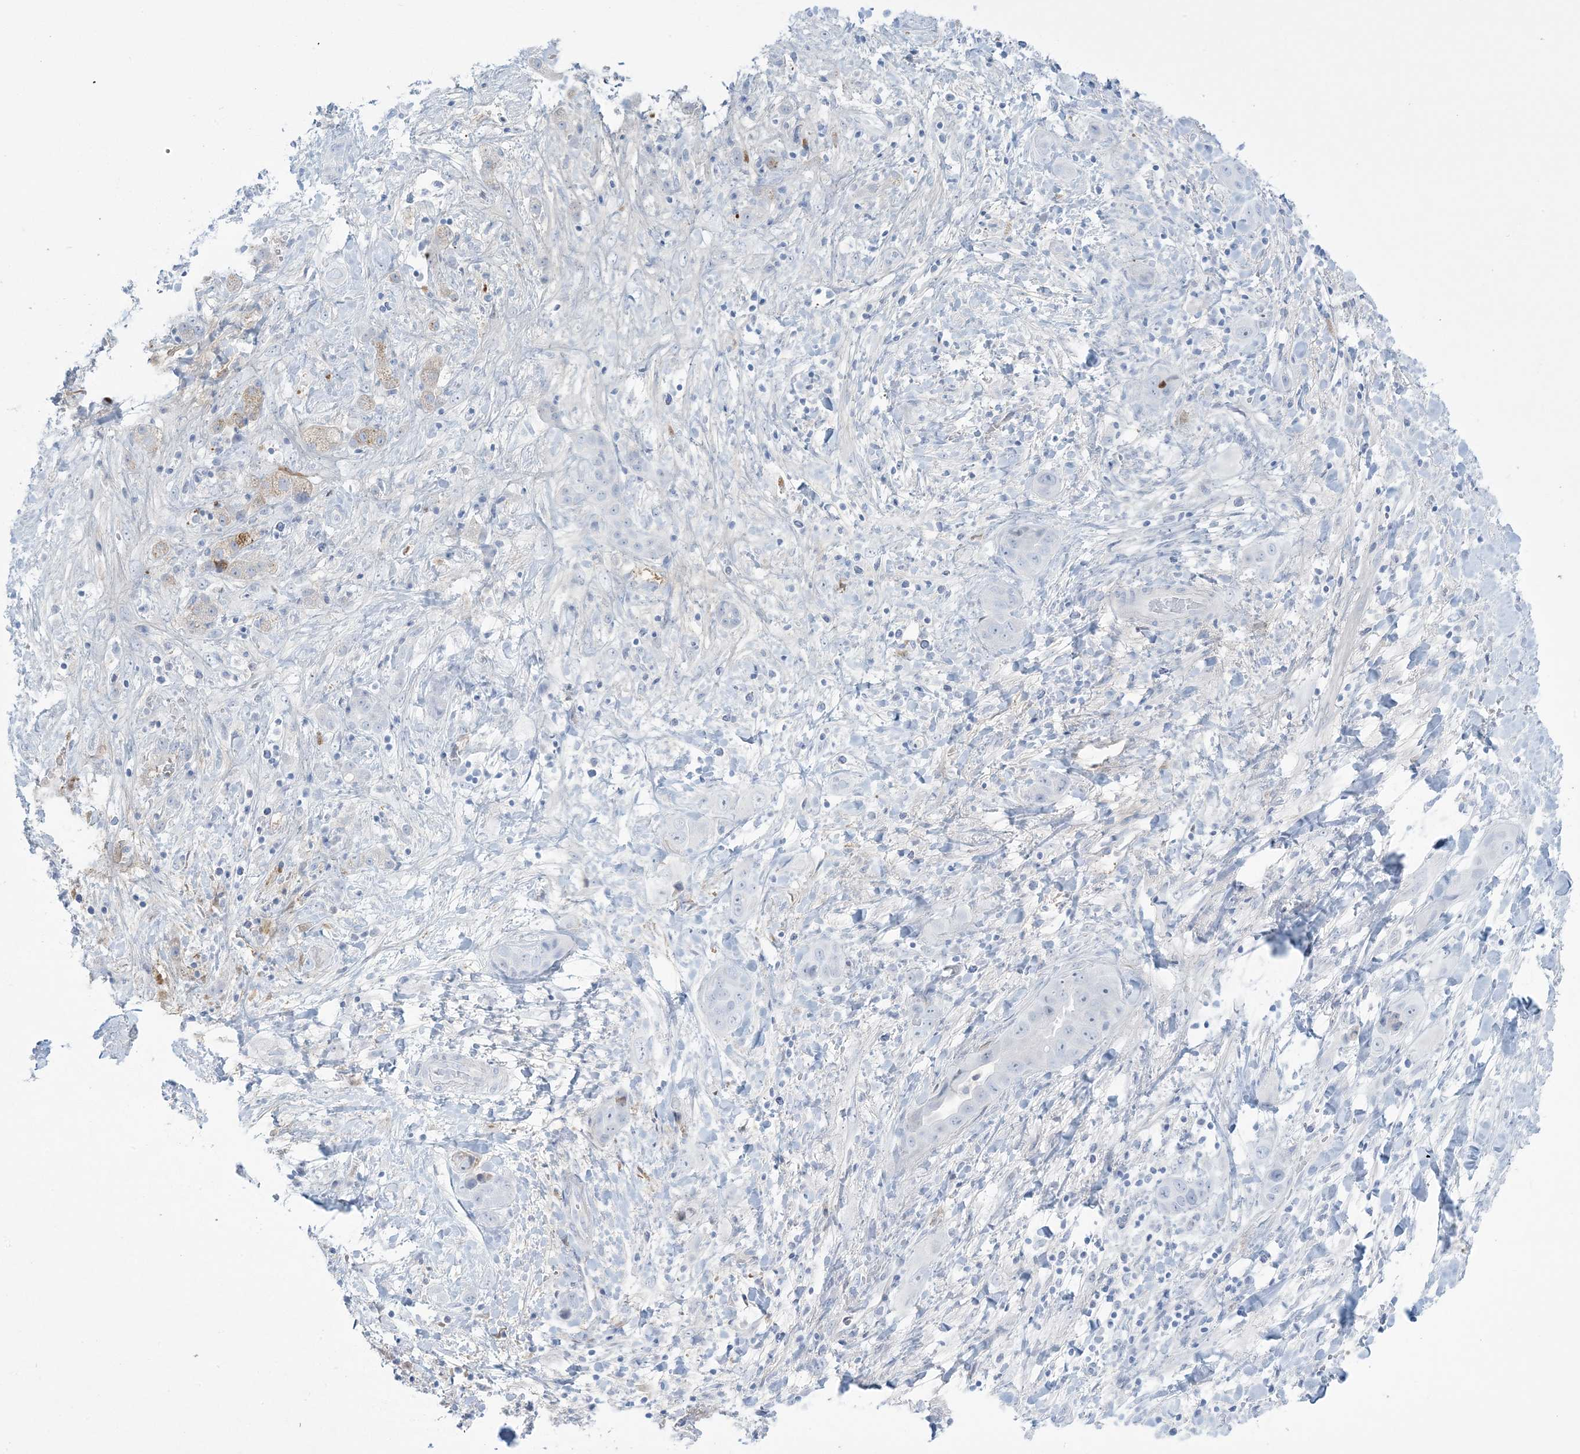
{"staining": {"intensity": "negative", "quantity": "none", "location": "none"}, "tissue": "liver cancer", "cell_type": "Tumor cells", "image_type": "cancer", "snomed": [{"axis": "morphology", "description": "Cholangiocarcinoma"}, {"axis": "topography", "description": "Liver"}], "caption": "Photomicrograph shows no significant protein positivity in tumor cells of liver cancer.", "gene": "AGXT", "patient": {"sex": "female", "age": 52}}